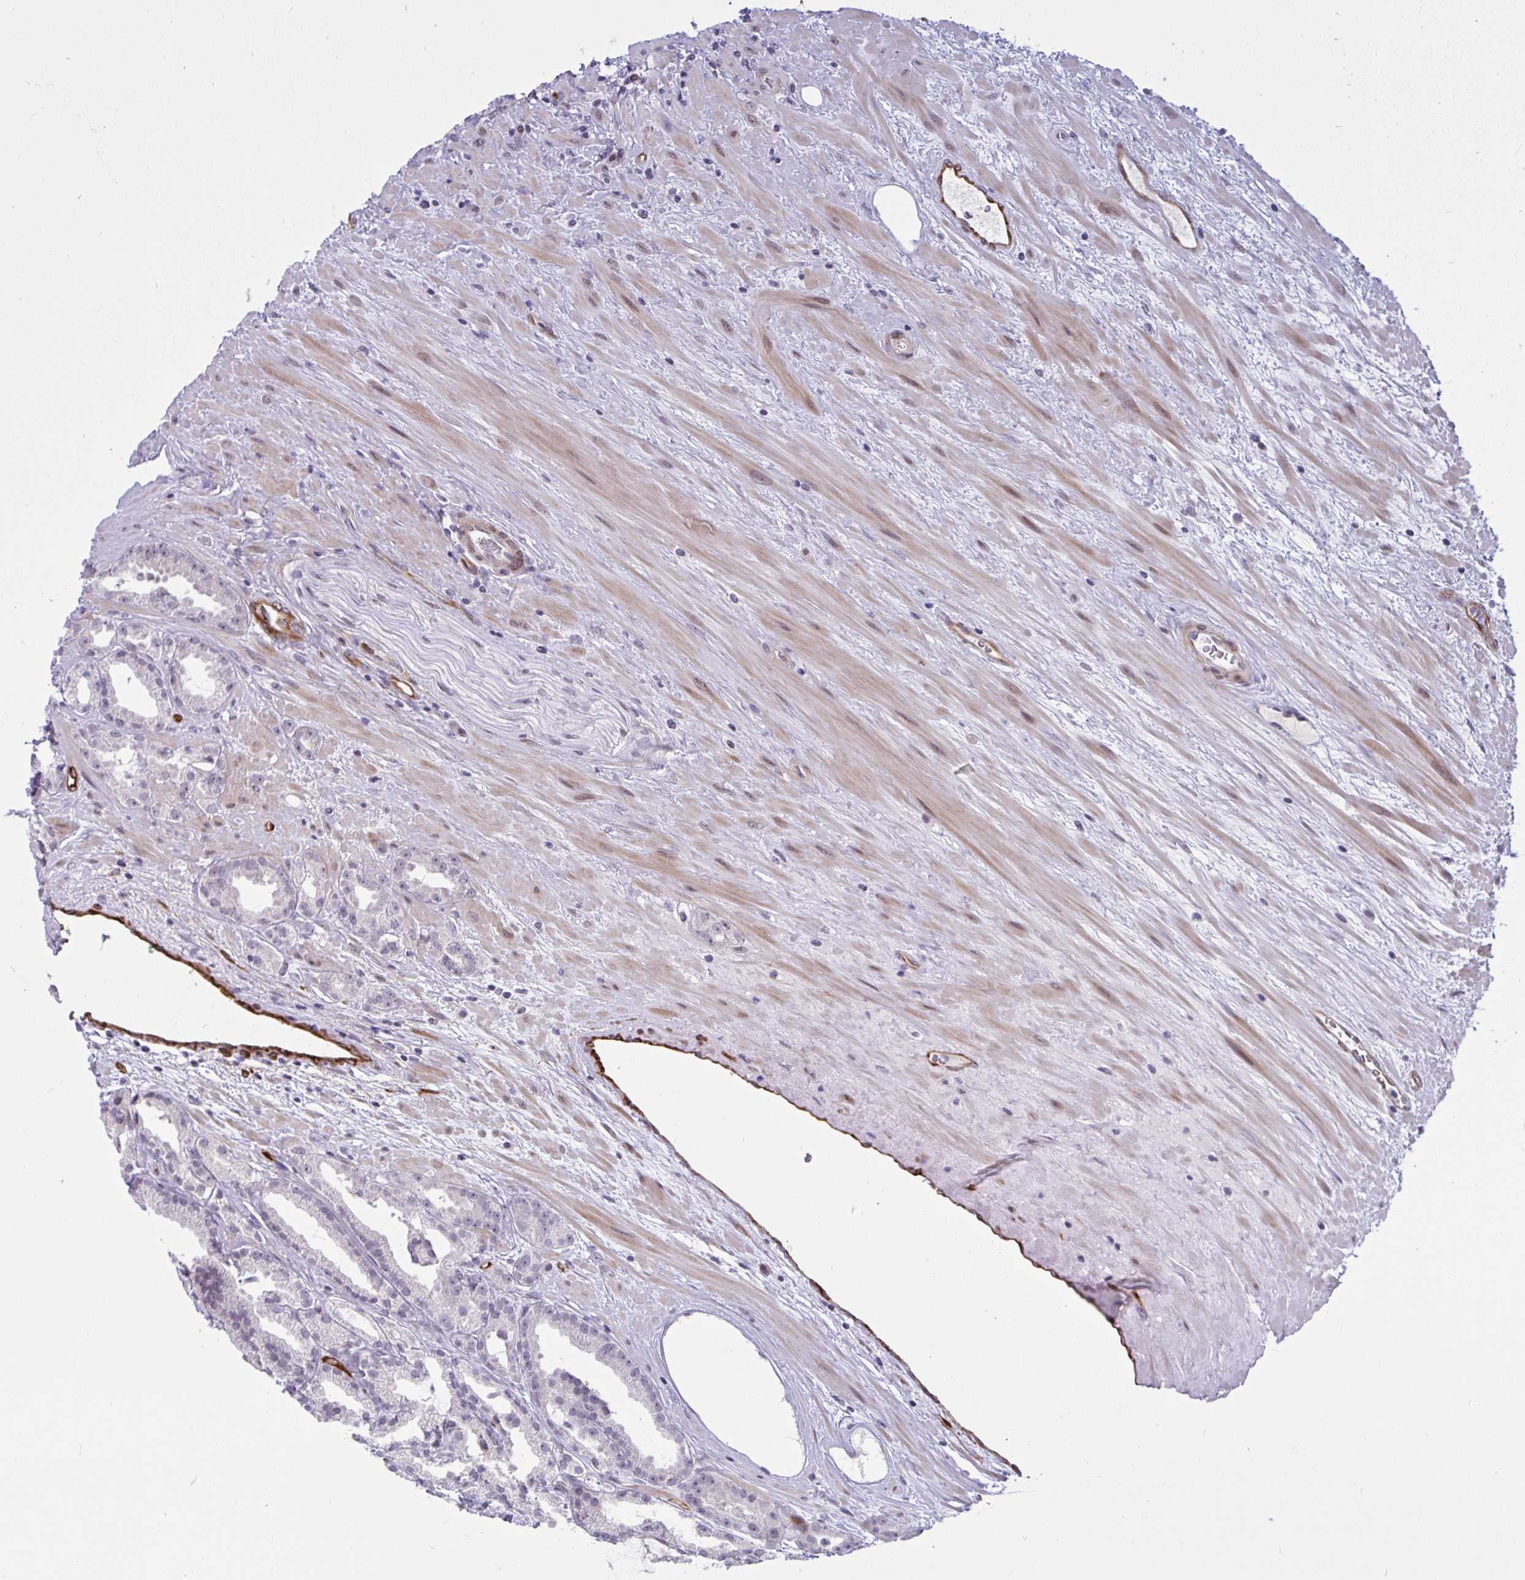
{"staining": {"intensity": "negative", "quantity": "none", "location": "none"}, "tissue": "prostate cancer", "cell_type": "Tumor cells", "image_type": "cancer", "snomed": [{"axis": "morphology", "description": "Adenocarcinoma, Low grade"}, {"axis": "topography", "description": "Prostate"}], "caption": "Immunohistochemistry micrograph of human adenocarcinoma (low-grade) (prostate) stained for a protein (brown), which exhibits no expression in tumor cells.", "gene": "EML1", "patient": {"sex": "male", "age": 61}}